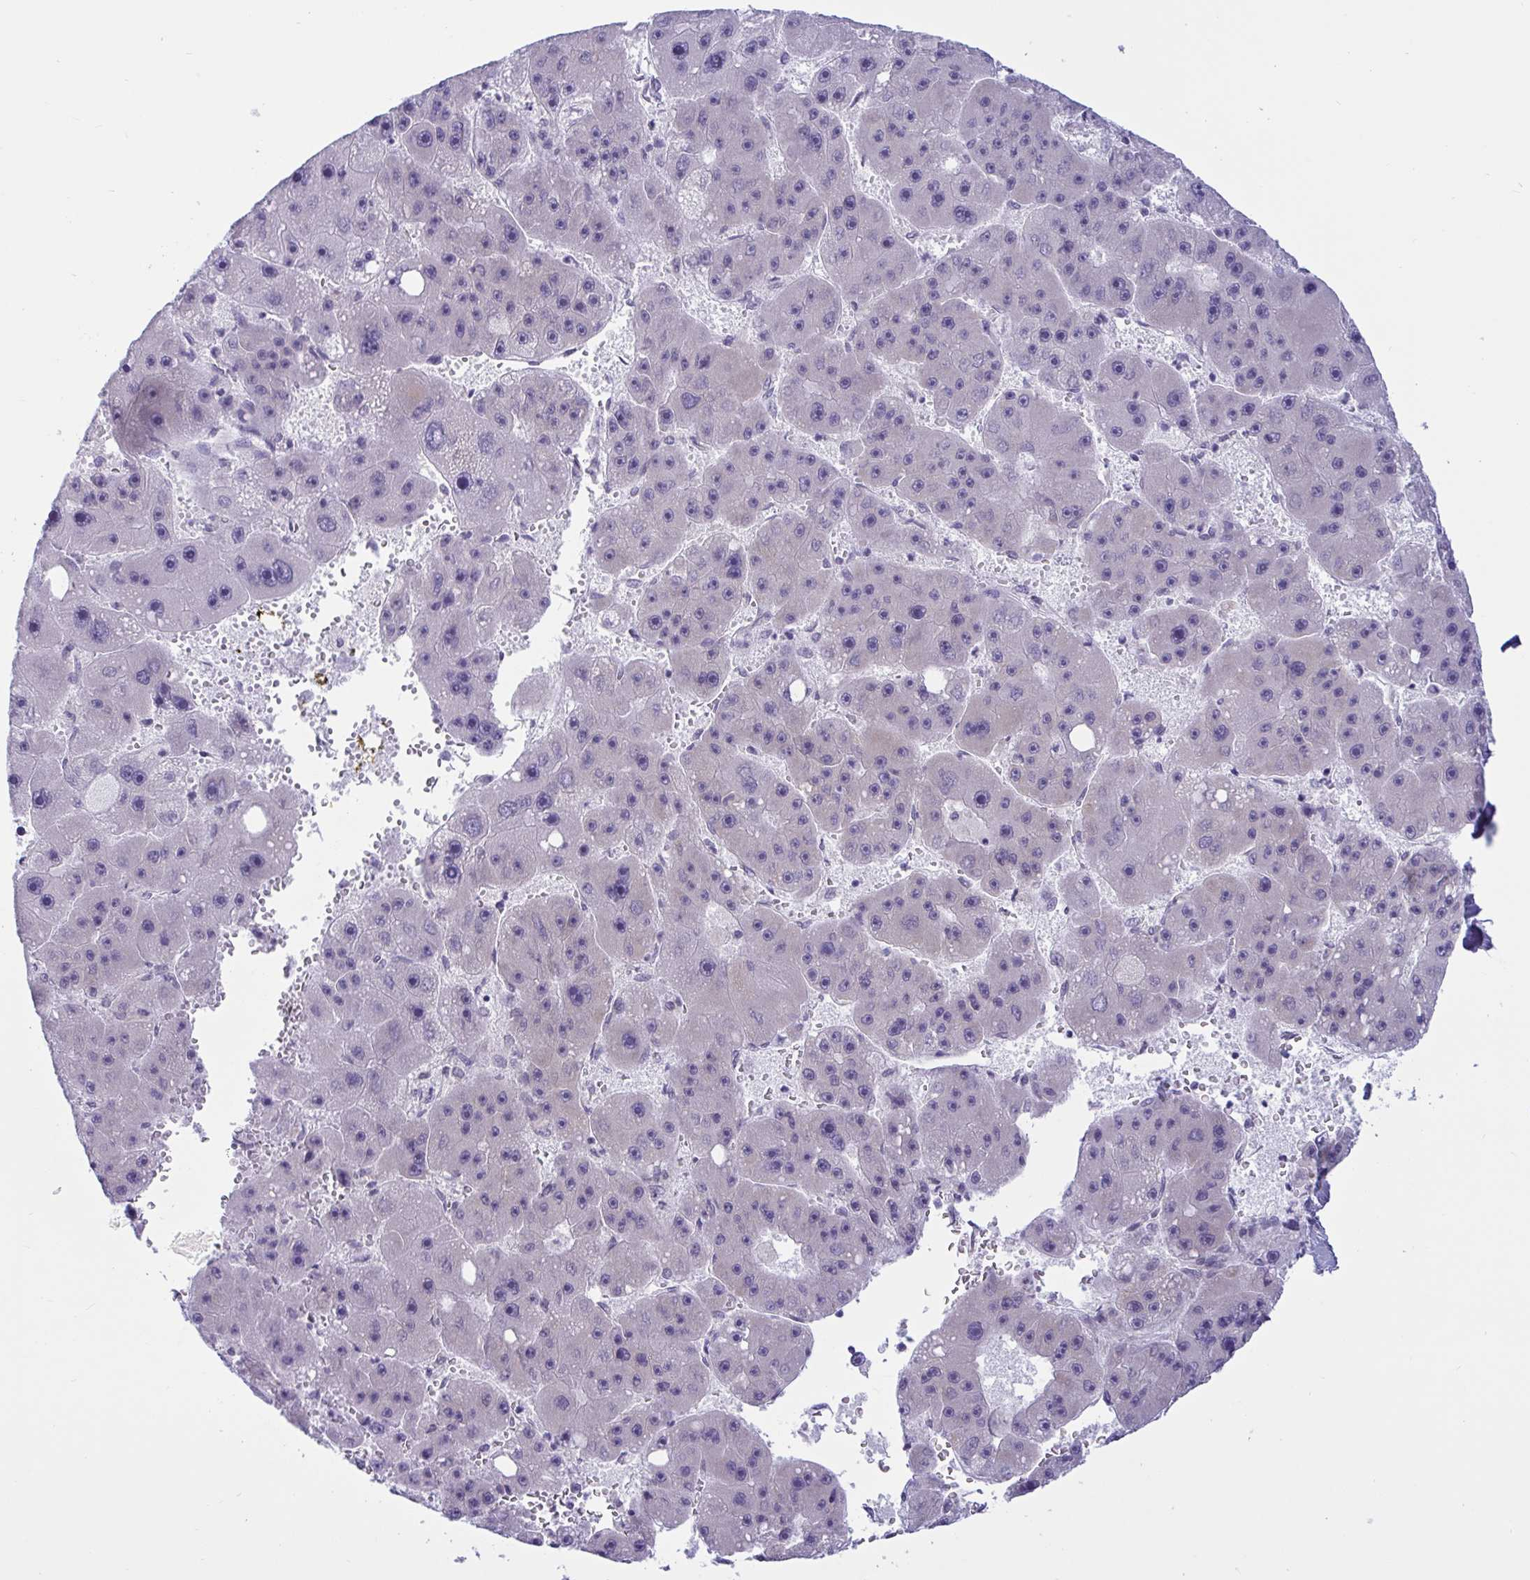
{"staining": {"intensity": "negative", "quantity": "none", "location": "none"}, "tissue": "liver cancer", "cell_type": "Tumor cells", "image_type": "cancer", "snomed": [{"axis": "morphology", "description": "Carcinoma, Hepatocellular, NOS"}, {"axis": "topography", "description": "Liver"}], "caption": "This is an immunohistochemistry image of liver hepatocellular carcinoma. There is no positivity in tumor cells.", "gene": "CAMLG", "patient": {"sex": "female", "age": 61}}